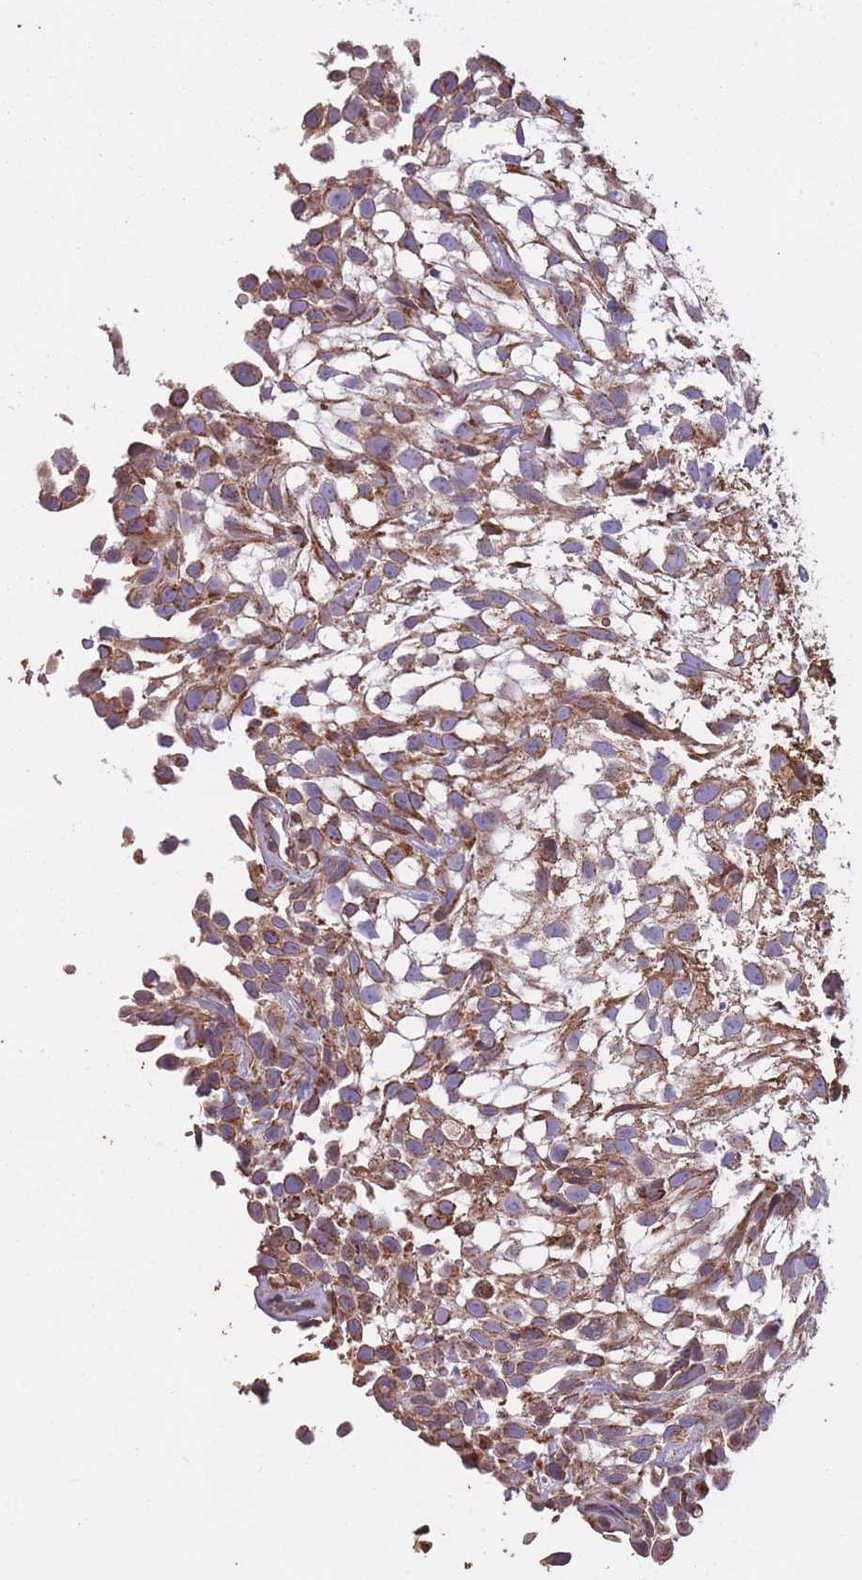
{"staining": {"intensity": "moderate", "quantity": "25%-75%", "location": "cytoplasmic/membranous"}, "tissue": "urothelial cancer", "cell_type": "Tumor cells", "image_type": "cancer", "snomed": [{"axis": "morphology", "description": "Urothelial carcinoma, High grade"}, {"axis": "topography", "description": "Urinary bladder"}], "caption": "Urothelial cancer tissue reveals moderate cytoplasmic/membranous positivity in approximately 25%-75% of tumor cells The protein of interest is shown in brown color, while the nuclei are stained blue.", "gene": "KAT2A", "patient": {"sex": "male", "age": 56}}